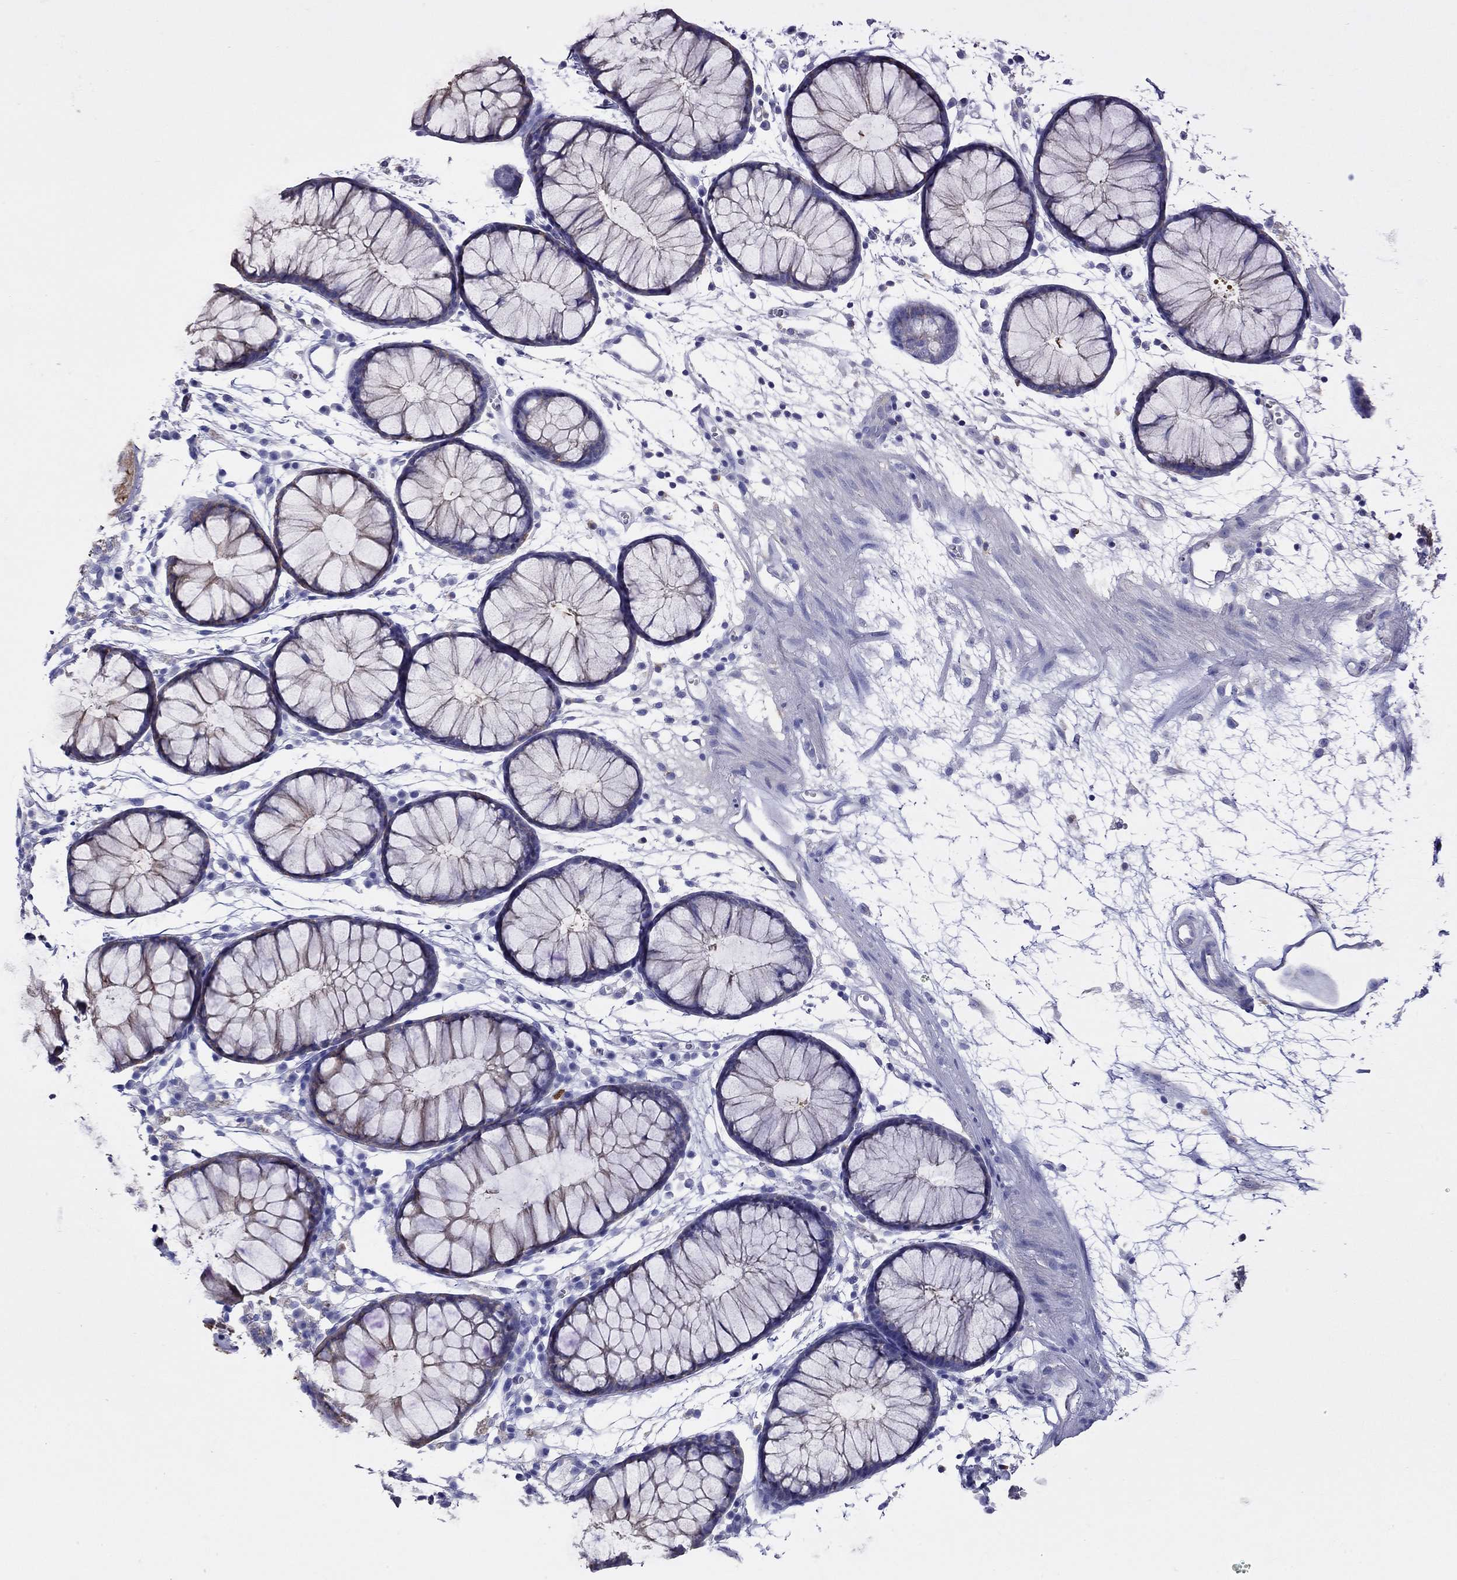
{"staining": {"intensity": "negative", "quantity": "none", "location": "none"}, "tissue": "colon", "cell_type": "Endothelial cells", "image_type": "normal", "snomed": [{"axis": "morphology", "description": "Normal tissue, NOS"}, {"axis": "morphology", "description": "Adenocarcinoma, NOS"}, {"axis": "topography", "description": "Colon"}], "caption": "An image of colon stained for a protein displays no brown staining in endothelial cells. (Stains: DAB (3,3'-diaminobenzidine) IHC with hematoxylin counter stain, Microscopy: brightfield microscopy at high magnification).", "gene": "ALOX15B", "patient": {"sex": "male", "age": 65}}